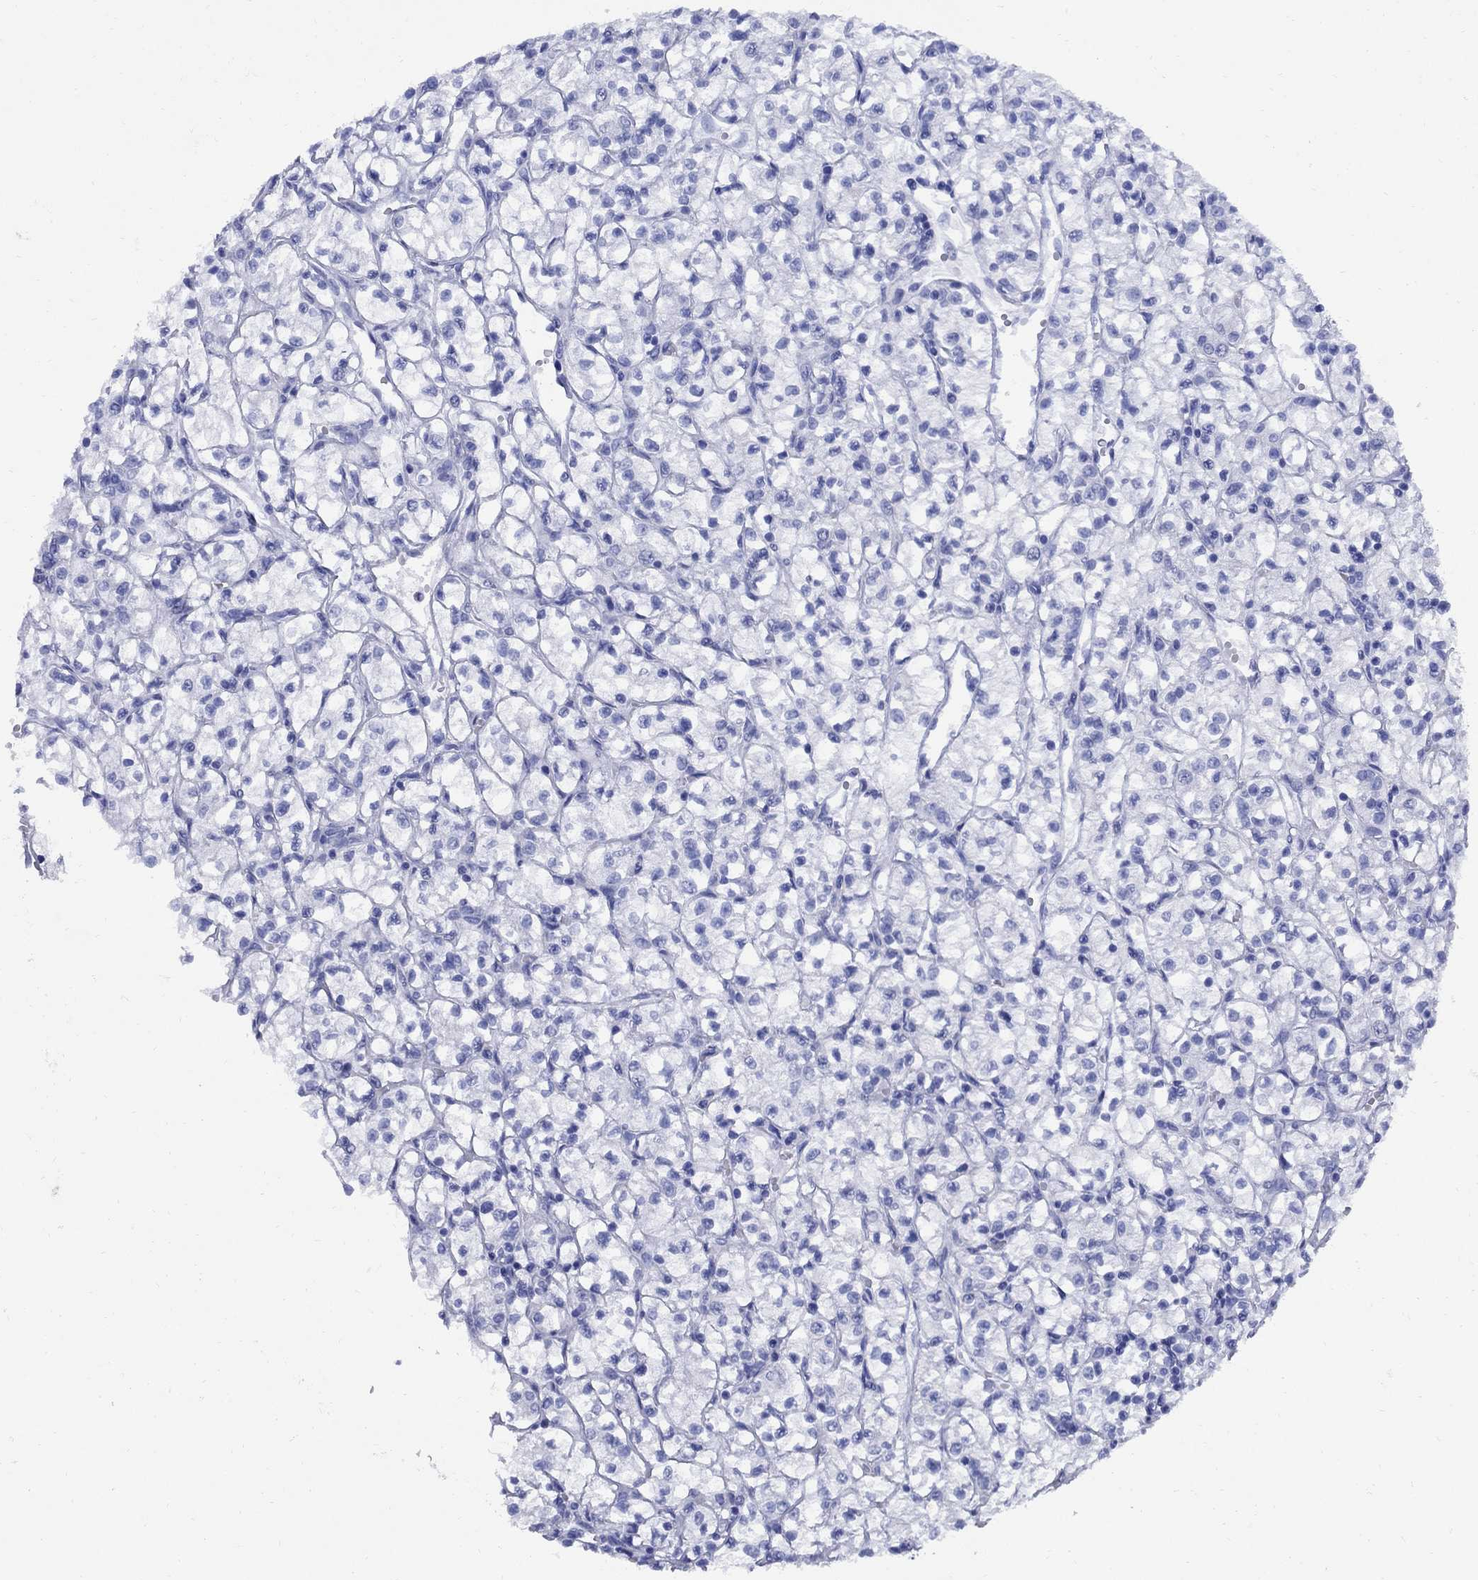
{"staining": {"intensity": "negative", "quantity": "none", "location": "none"}, "tissue": "renal cancer", "cell_type": "Tumor cells", "image_type": "cancer", "snomed": [{"axis": "morphology", "description": "Adenocarcinoma, NOS"}, {"axis": "topography", "description": "Kidney"}], "caption": "Adenocarcinoma (renal) stained for a protein using immunohistochemistry displays no positivity tumor cells.", "gene": "SMCP", "patient": {"sex": "female", "age": 64}}